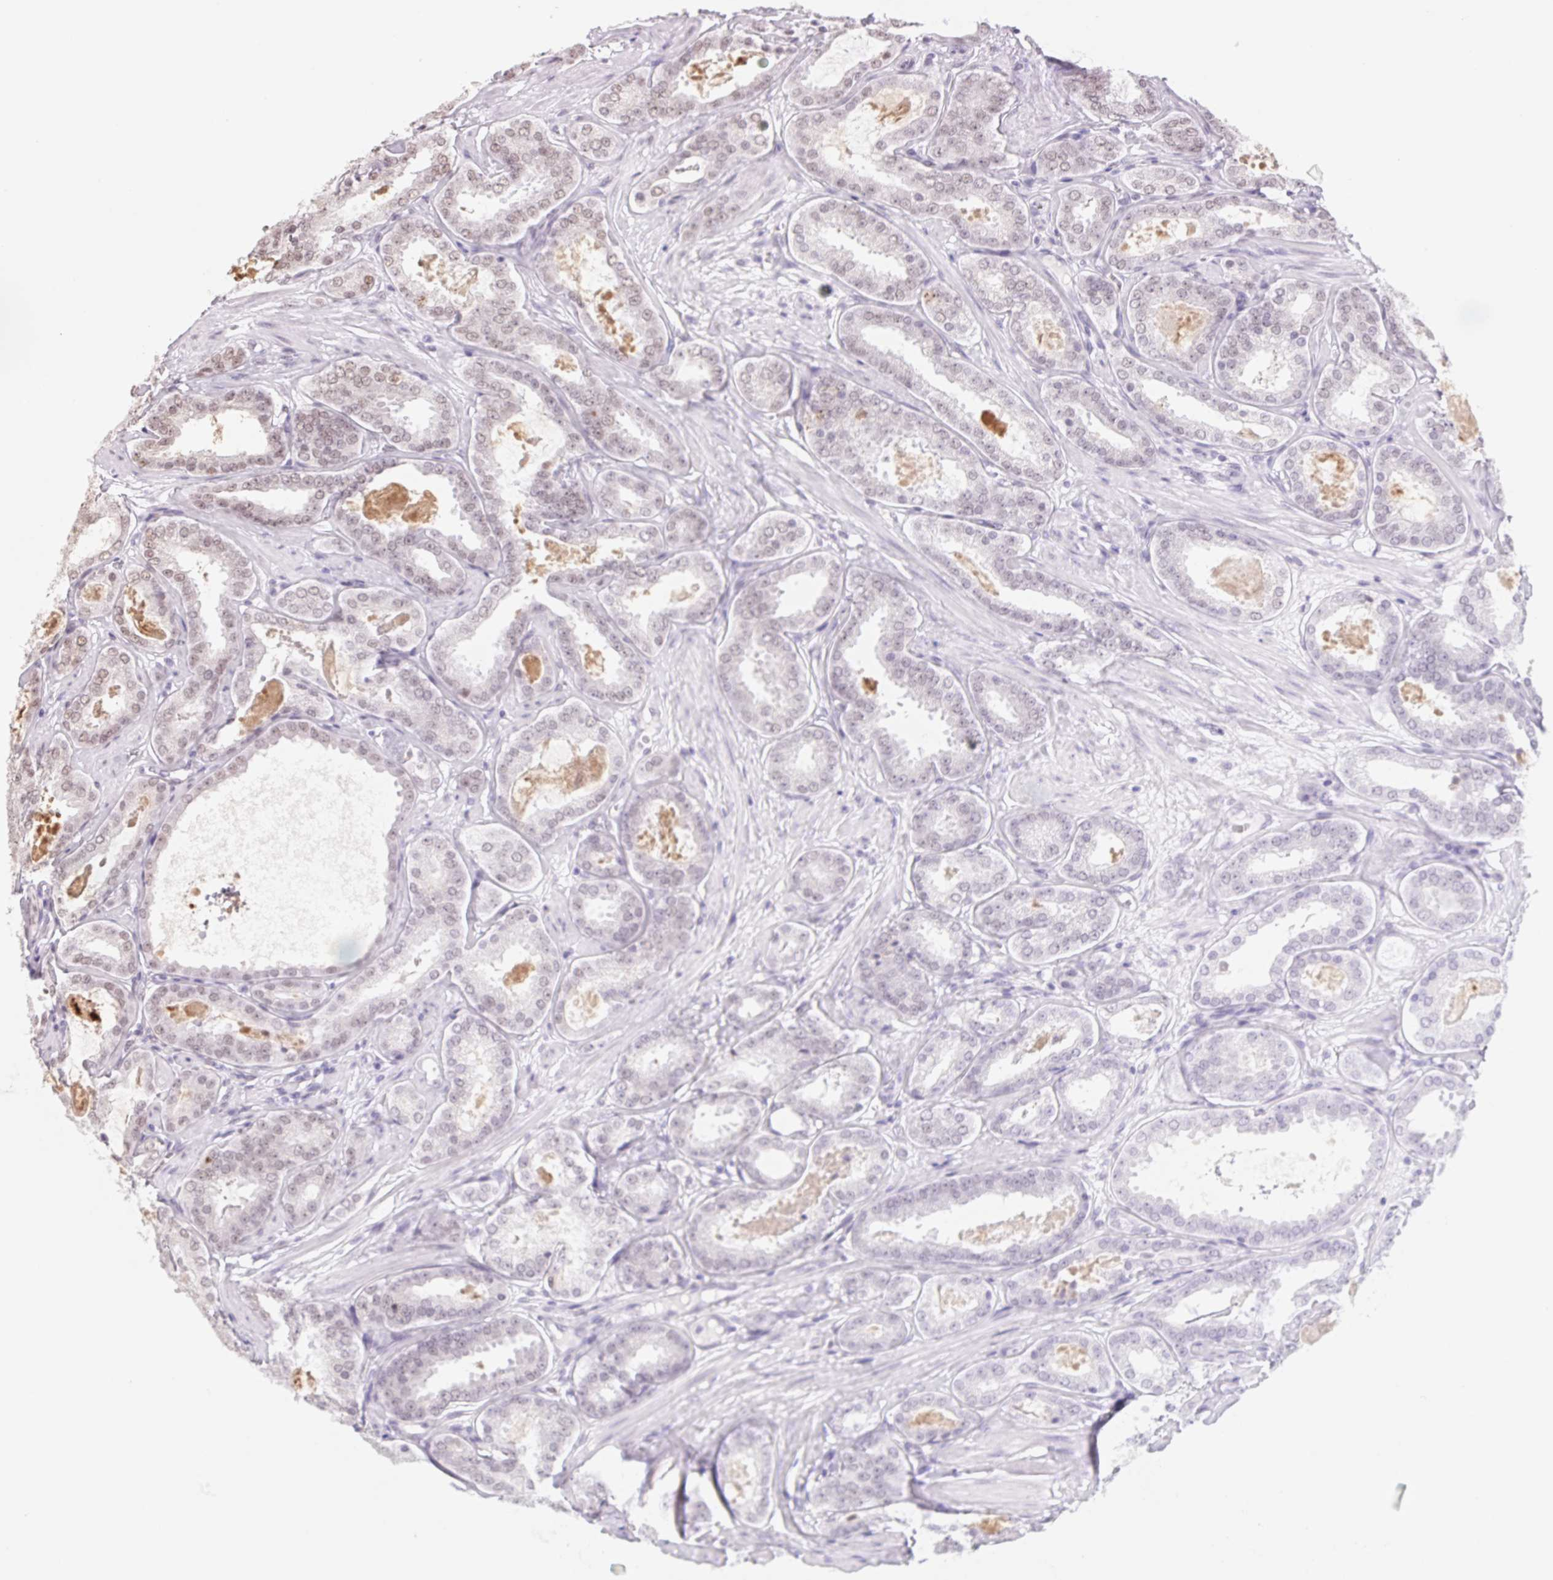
{"staining": {"intensity": "weak", "quantity": "25%-75%", "location": "nuclear"}, "tissue": "prostate cancer", "cell_type": "Tumor cells", "image_type": "cancer", "snomed": [{"axis": "morphology", "description": "Adenocarcinoma, High grade"}, {"axis": "topography", "description": "Prostate"}], "caption": "There is low levels of weak nuclear positivity in tumor cells of prostate cancer (high-grade adenocarcinoma), as demonstrated by immunohistochemical staining (brown color).", "gene": "SNRPG", "patient": {"sex": "male", "age": 63}}